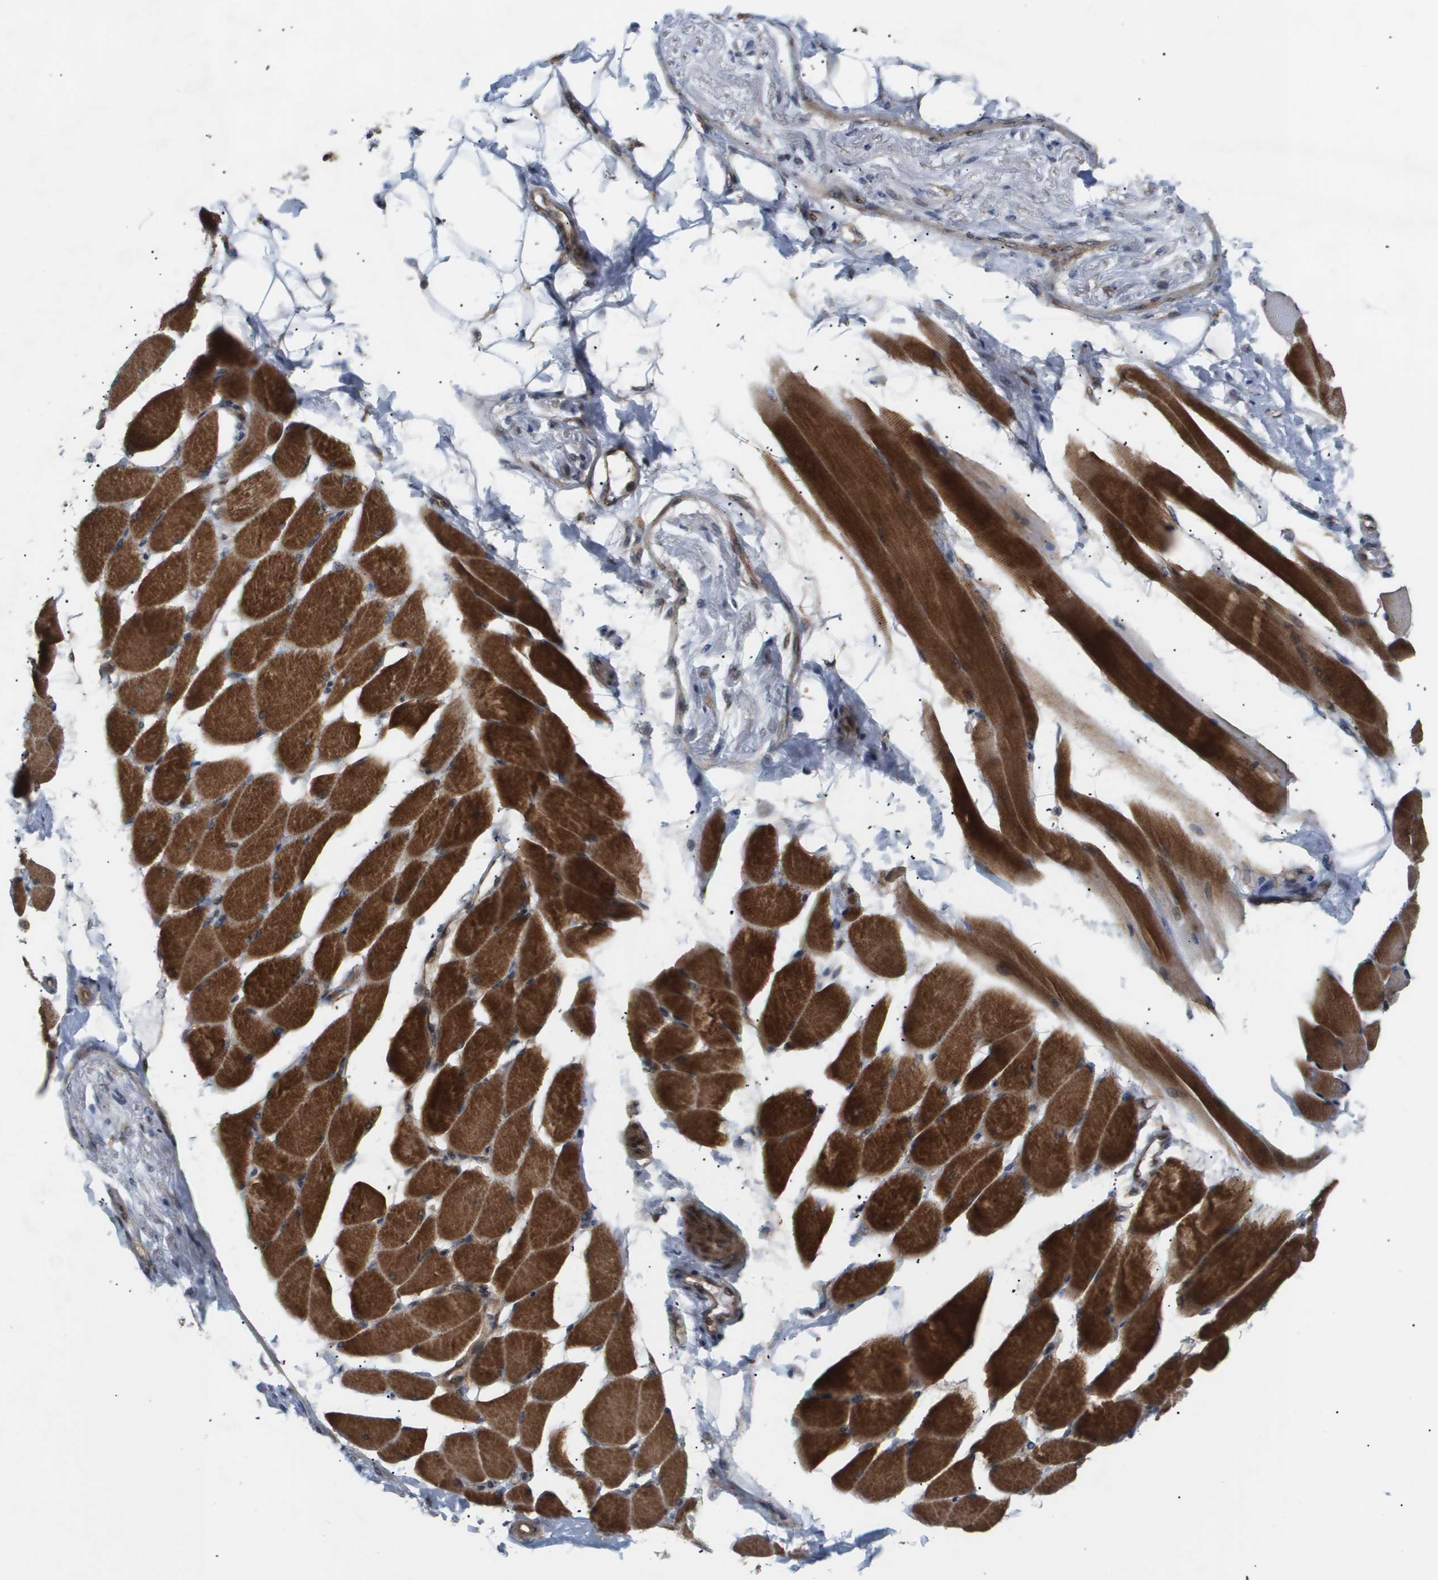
{"staining": {"intensity": "strong", "quantity": ">75%", "location": "cytoplasmic/membranous"}, "tissue": "skeletal muscle", "cell_type": "Myocytes", "image_type": "normal", "snomed": [{"axis": "morphology", "description": "Normal tissue, NOS"}, {"axis": "topography", "description": "Skeletal muscle"}, {"axis": "topography", "description": "Peripheral nerve tissue"}], "caption": "Unremarkable skeletal muscle shows strong cytoplasmic/membranous staining in about >75% of myocytes, visualized by immunohistochemistry.", "gene": "PDGFB", "patient": {"sex": "female", "age": 84}}